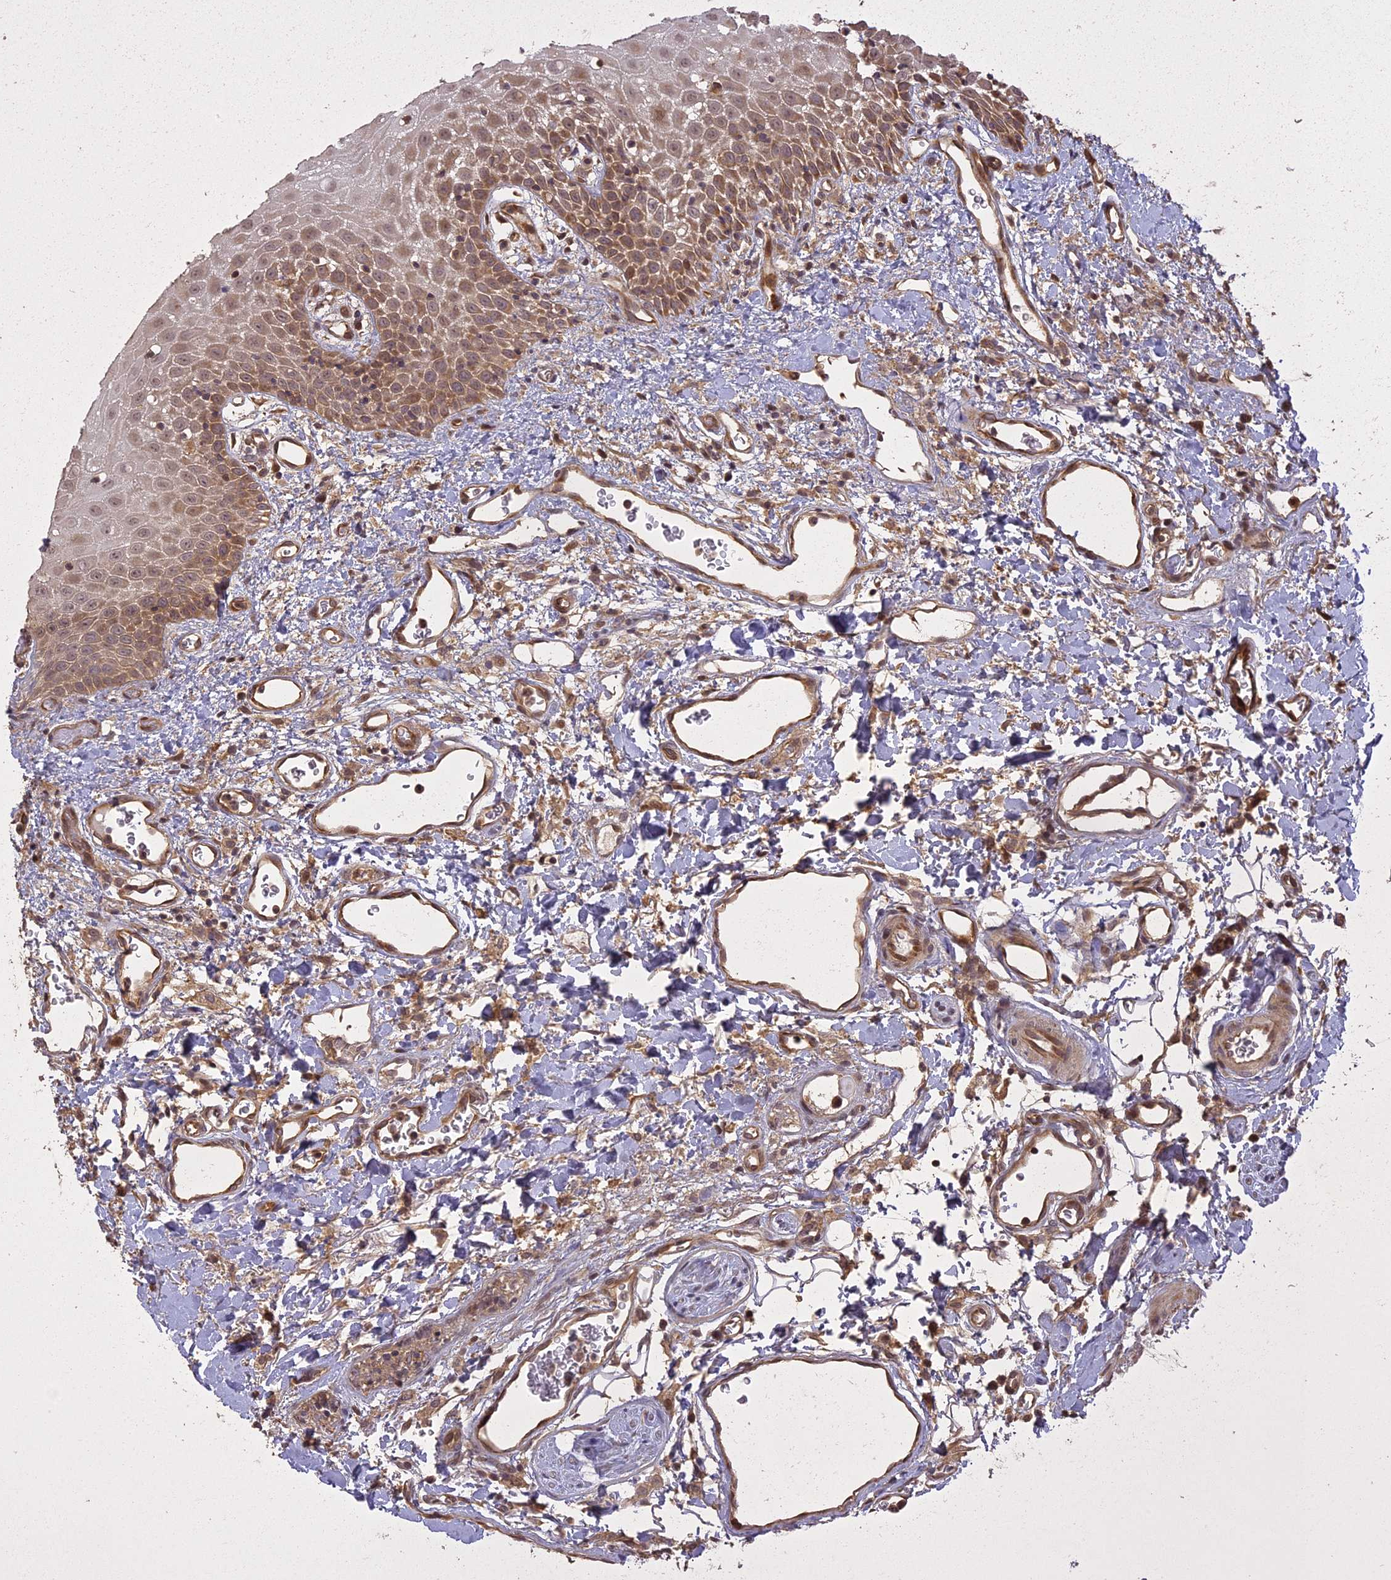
{"staining": {"intensity": "moderate", "quantity": ">75%", "location": "cytoplasmic/membranous"}, "tissue": "oral mucosa", "cell_type": "Squamous epithelial cells", "image_type": "normal", "snomed": [{"axis": "morphology", "description": "Normal tissue, NOS"}, {"axis": "topography", "description": "Oral tissue"}], "caption": "High-magnification brightfield microscopy of benign oral mucosa stained with DAB (brown) and counterstained with hematoxylin (blue). squamous epithelial cells exhibit moderate cytoplasmic/membranous positivity is present in about>75% of cells.", "gene": "LIN37", "patient": {"sex": "female", "age": 70}}